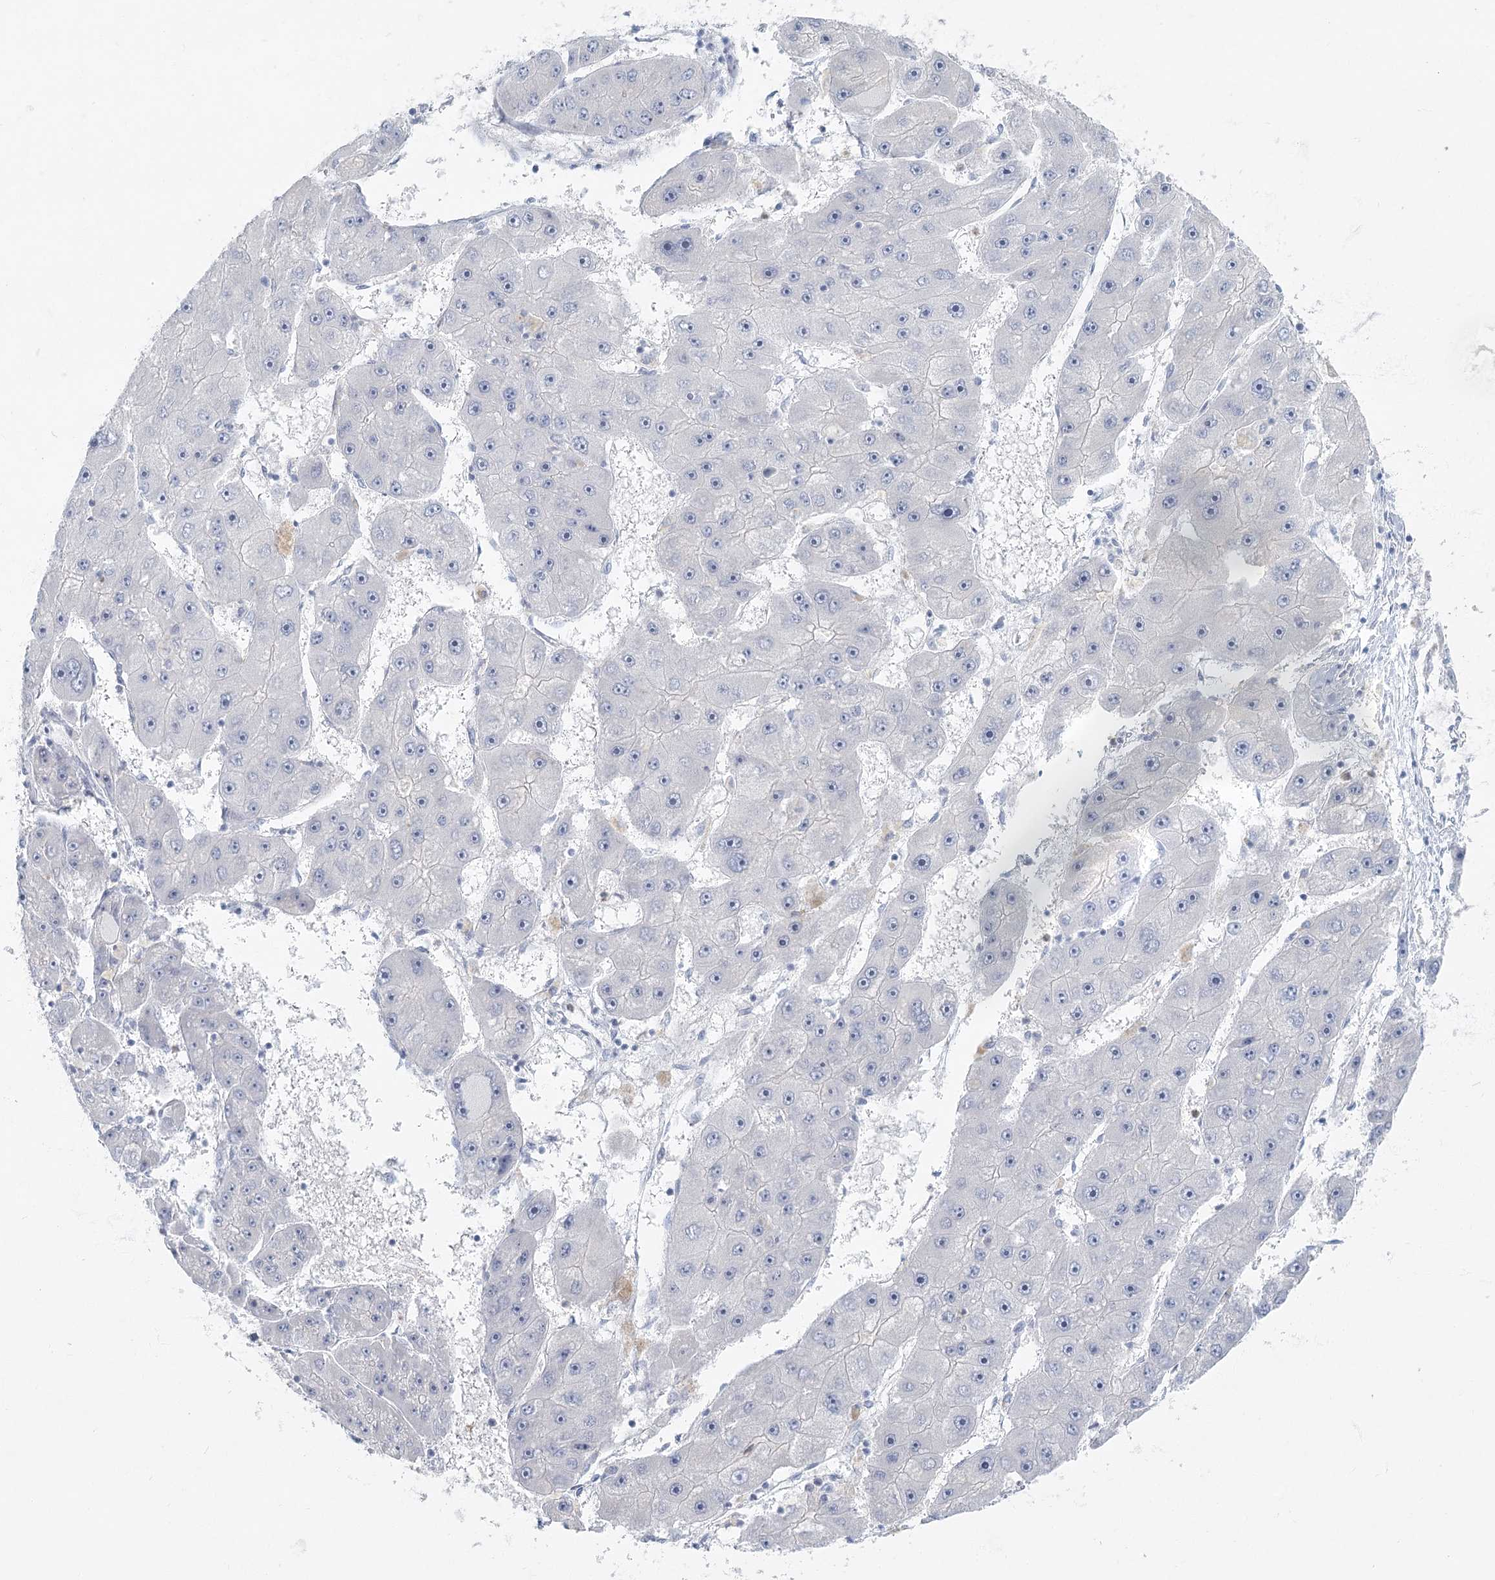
{"staining": {"intensity": "negative", "quantity": "none", "location": "none"}, "tissue": "liver cancer", "cell_type": "Tumor cells", "image_type": "cancer", "snomed": [{"axis": "morphology", "description": "Carcinoma, Hepatocellular, NOS"}, {"axis": "topography", "description": "Liver"}], "caption": "Immunohistochemistry of human liver hepatocellular carcinoma displays no expression in tumor cells.", "gene": "FAM110C", "patient": {"sex": "female", "age": 61}}